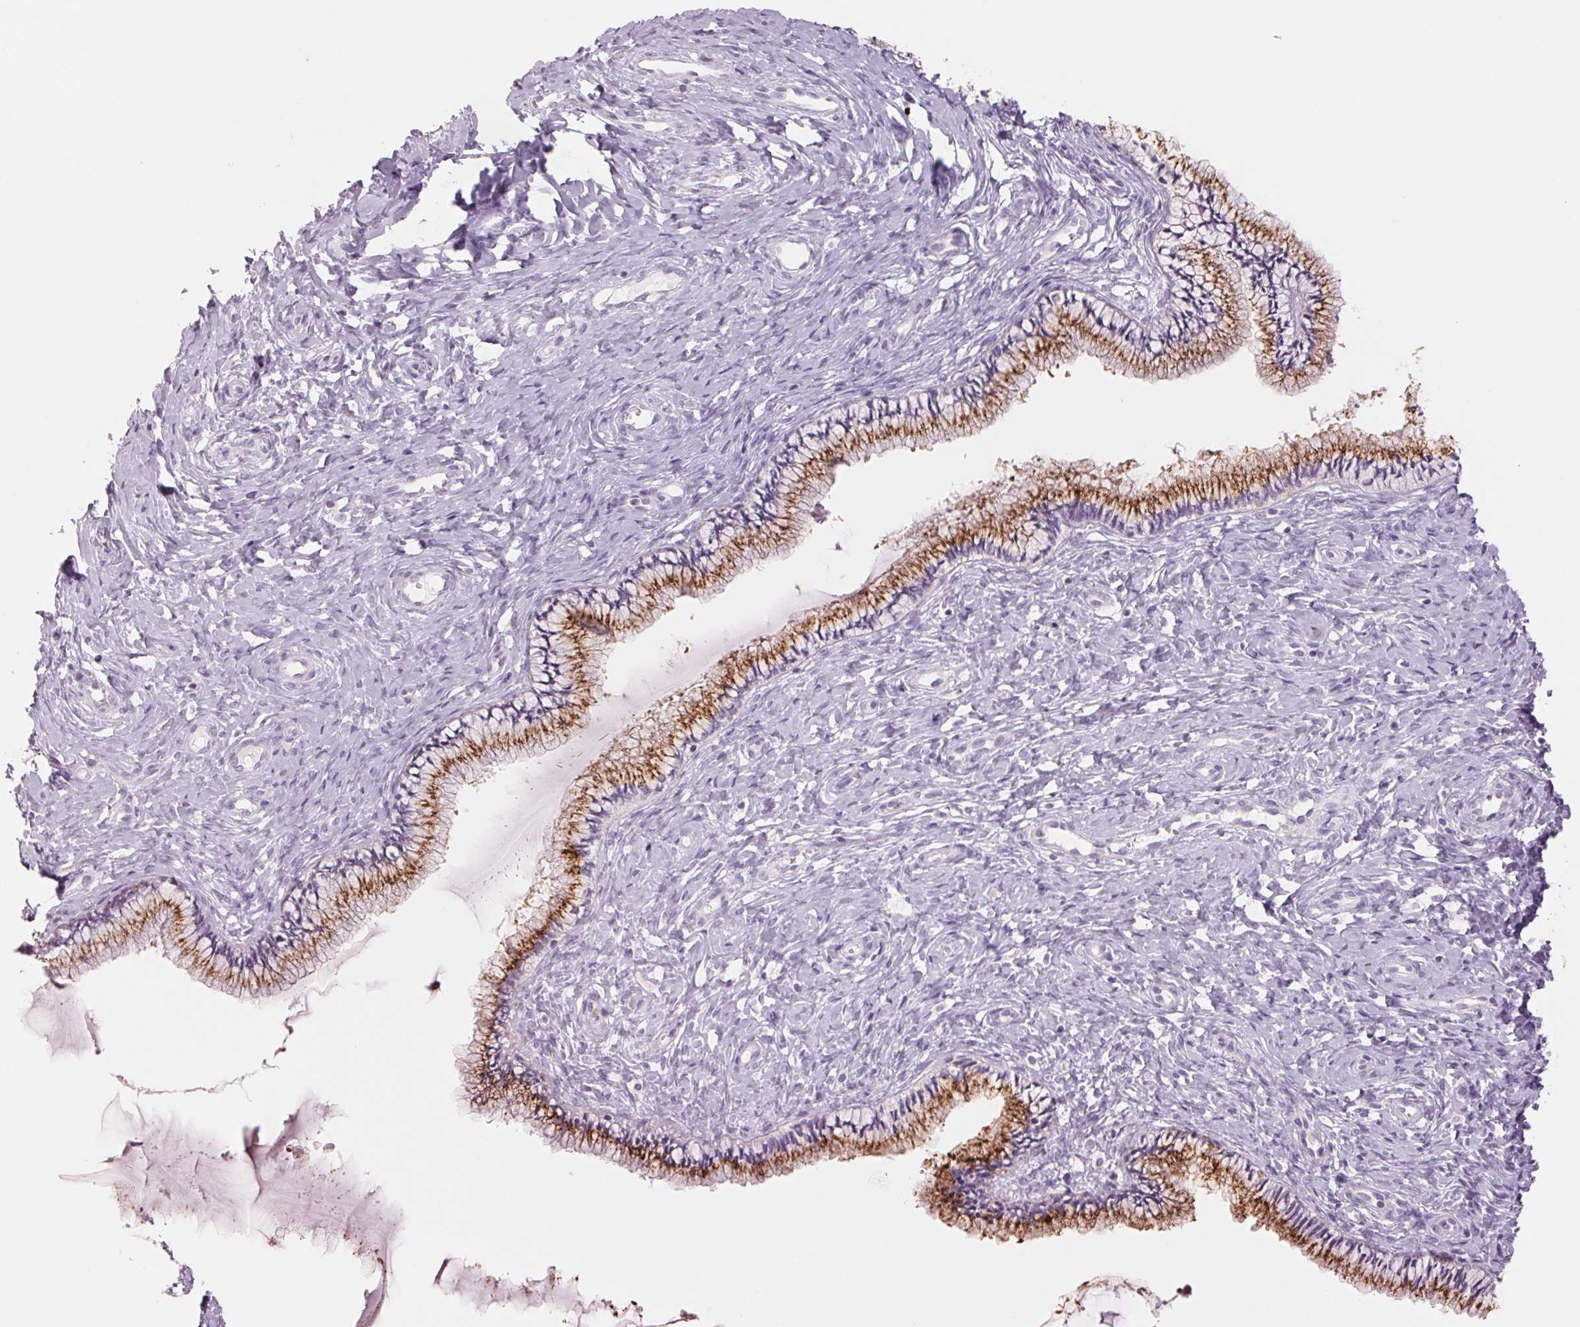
{"staining": {"intensity": "strong", "quantity": ">75%", "location": "cytoplasmic/membranous"}, "tissue": "cervix", "cell_type": "Glandular cells", "image_type": "normal", "snomed": [{"axis": "morphology", "description": "Normal tissue, NOS"}, {"axis": "topography", "description": "Cervix"}], "caption": "Immunohistochemistry micrograph of benign cervix: human cervix stained using immunohistochemistry (IHC) exhibits high levels of strong protein expression localized specifically in the cytoplasmic/membranous of glandular cells, appearing as a cytoplasmic/membranous brown color.", "gene": "GALNT7", "patient": {"sex": "female", "age": 37}}